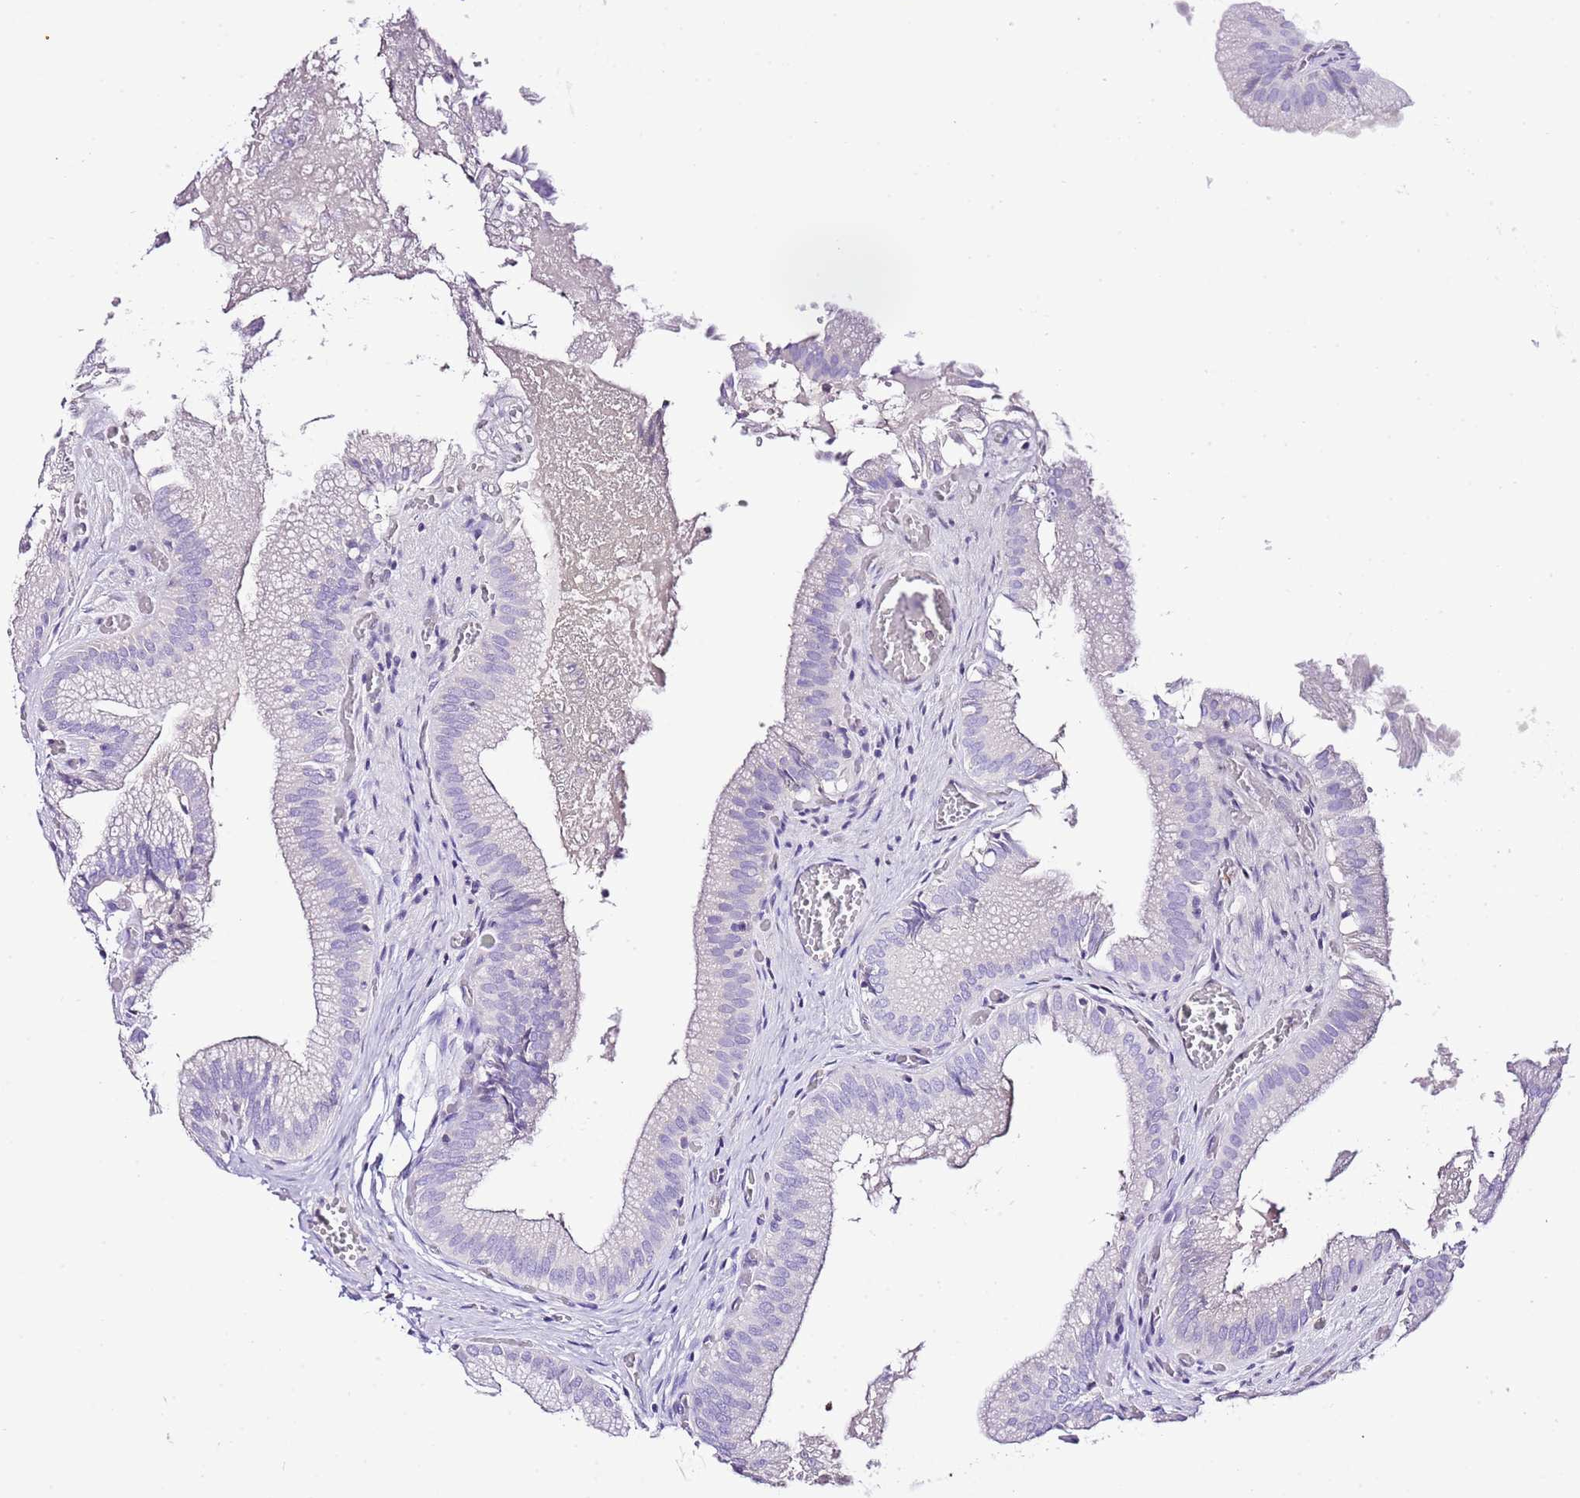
{"staining": {"intensity": "negative", "quantity": "none", "location": "none"}, "tissue": "gallbladder", "cell_type": "Glandular cells", "image_type": "normal", "snomed": [{"axis": "morphology", "description": "Normal tissue, NOS"}, {"axis": "topography", "description": "Gallbladder"}, {"axis": "topography", "description": "Peripheral nerve tissue"}], "caption": "The photomicrograph reveals no staining of glandular cells in unremarkable gallbladder. (Stains: DAB (3,3'-diaminobenzidine) immunohistochemistry with hematoxylin counter stain, Microscopy: brightfield microscopy at high magnification).", "gene": "BHLHA15", "patient": {"sex": "male", "age": 17}}